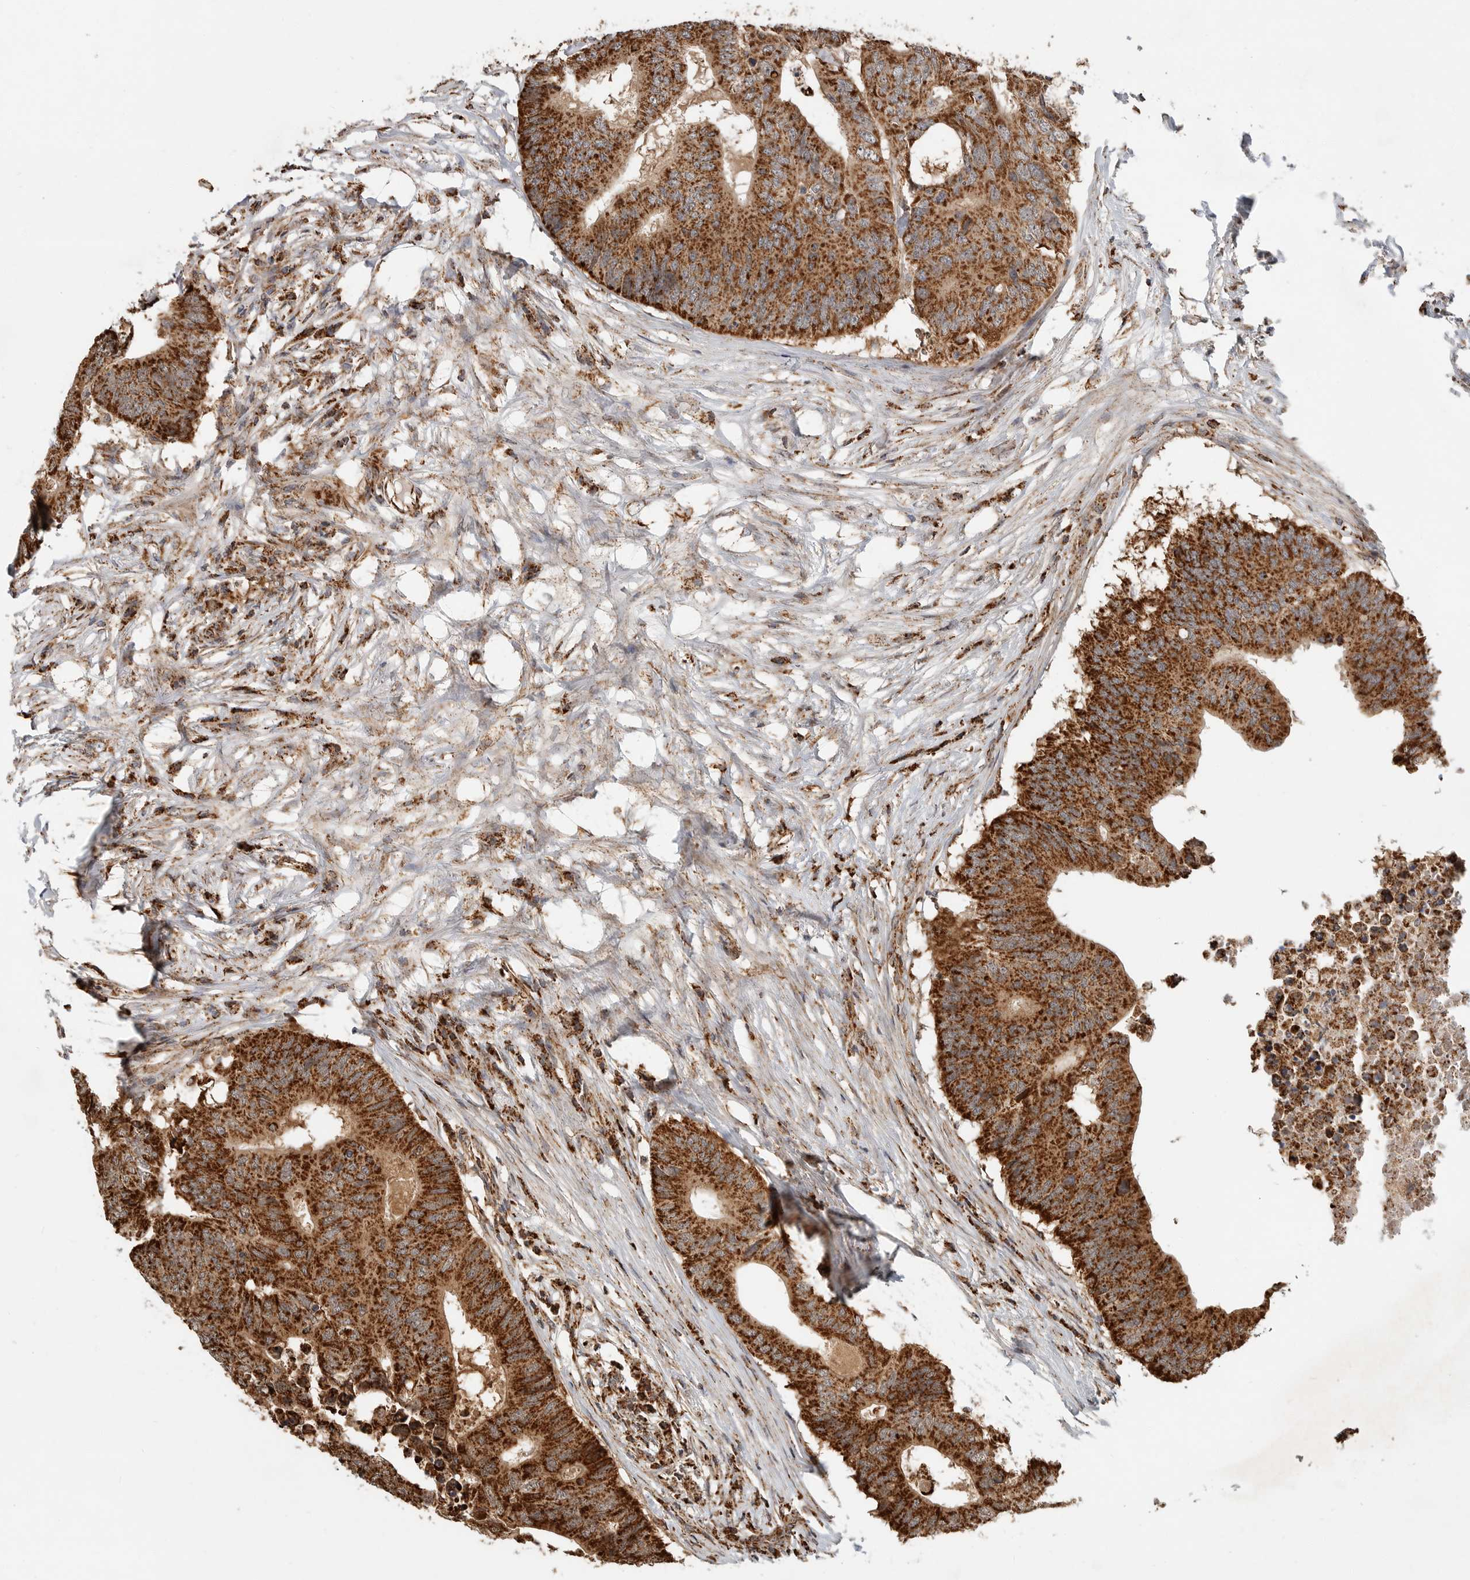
{"staining": {"intensity": "strong", "quantity": ">75%", "location": "cytoplasmic/membranous"}, "tissue": "colorectal cancer", "cell_type": "Tumor cells", "image_type": "cancer", "snomed": [{"axis": "morphology", "description": "Adenocarcinoma, NOS"}, {"axis": "topography", "description": "Colon"}], "caption": "IHC of adenocarcinoma (colorectal) exhibits high levels of strong cytoplasmic/membranous positivity in about >75% of tumor cells. The staining was performed using DAB, with brown indicating positive protein expression. Nuclei are stained blue with hematoxylin.", "gene": "GCNT2", "patient": {"sex": "male", "age": 71}}